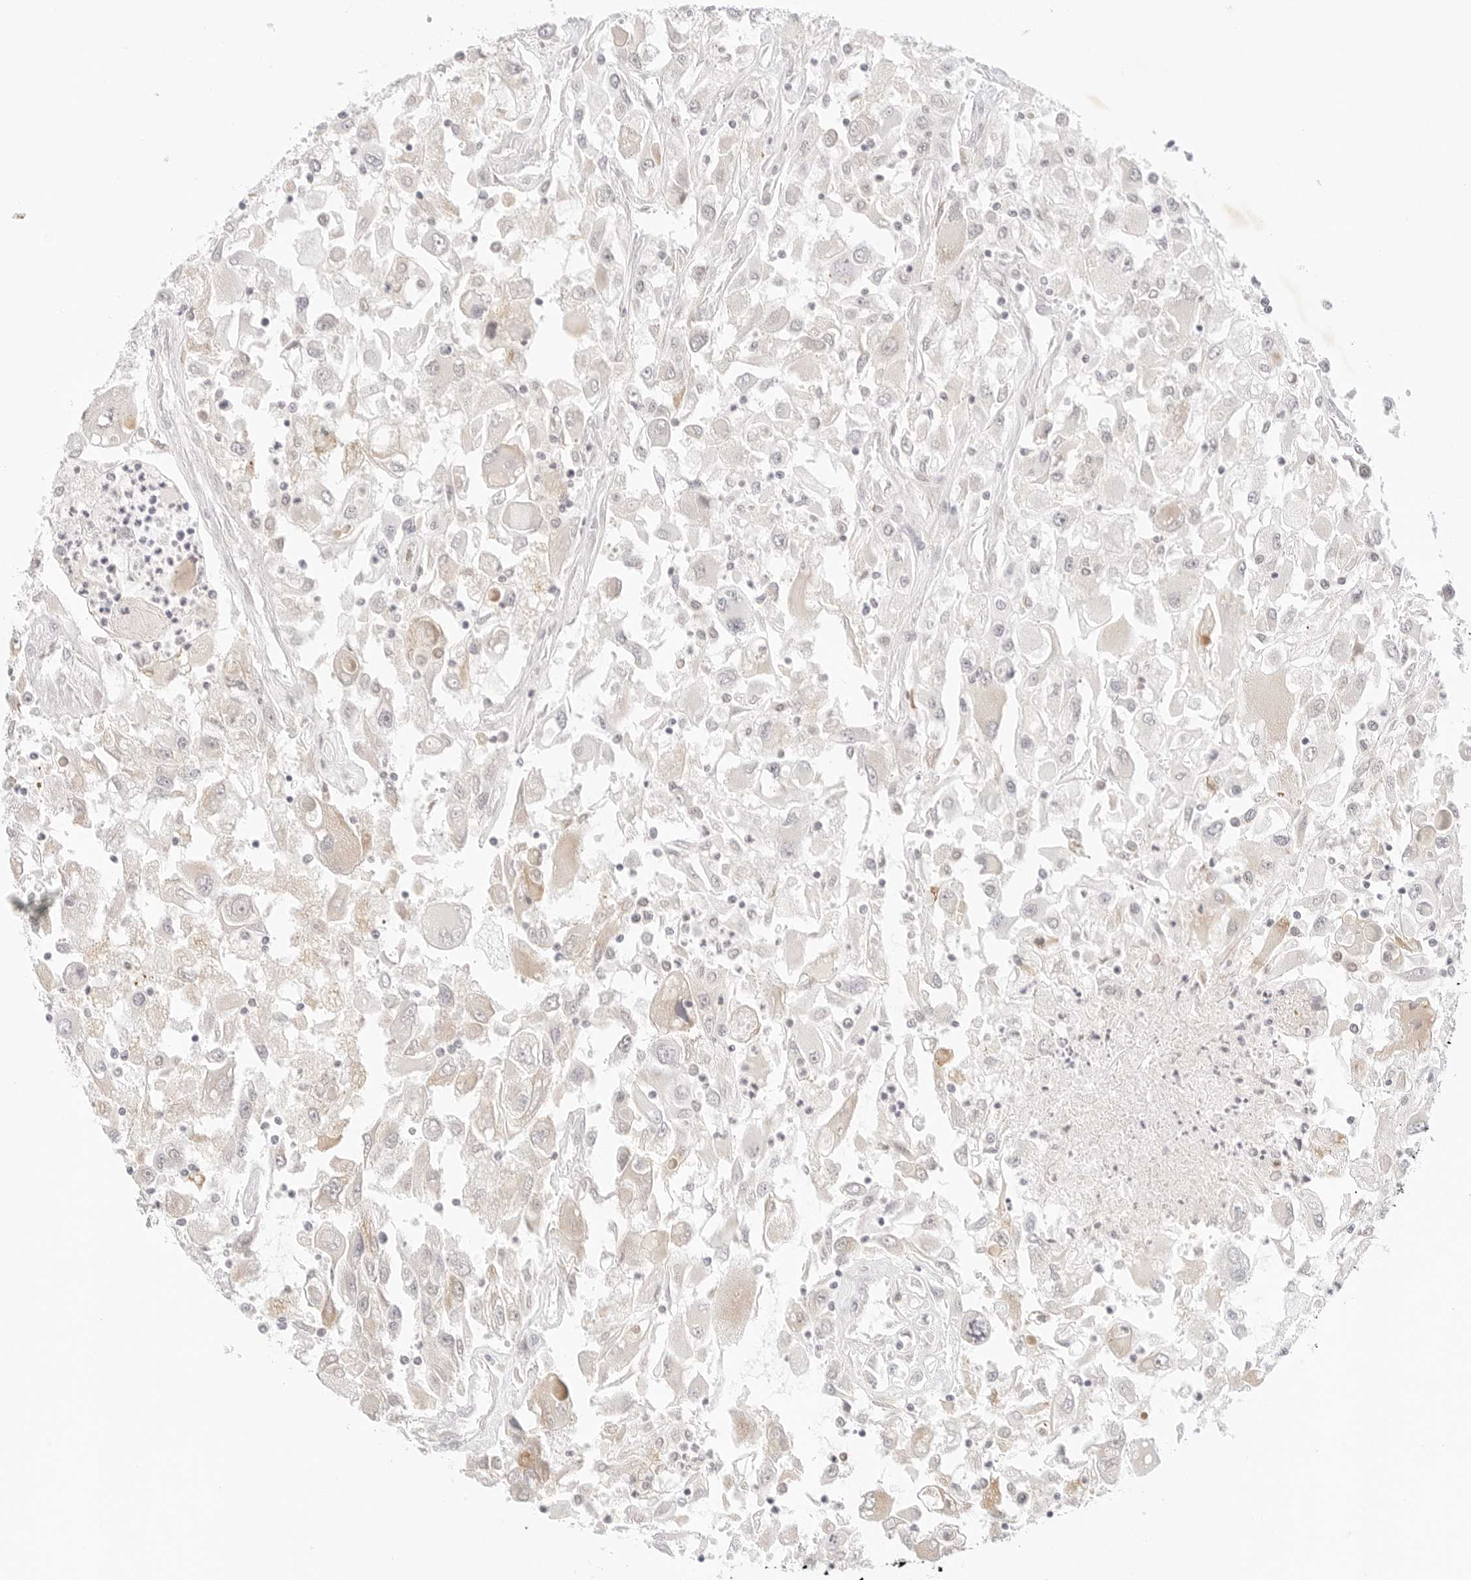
{"staining": {"intensity": "weak", "quantity": "<25%", "location": "cytoplasmic/membranous"}, "tissue": "renal cancer", "cell_type": "Tumor cells", "image_type": "cancer", "snomed": [{"axis": "morphology", "description": "Adenocarcinoma, NOS"}, {"axis": "topography", "description": "Kidney"}], "caption": "Micrograph shows no protein staining in tumor cells of renal adenocarcinoma tissue.", "gene": "XKR4", "patient": {"sex": "female", "age": 52}}